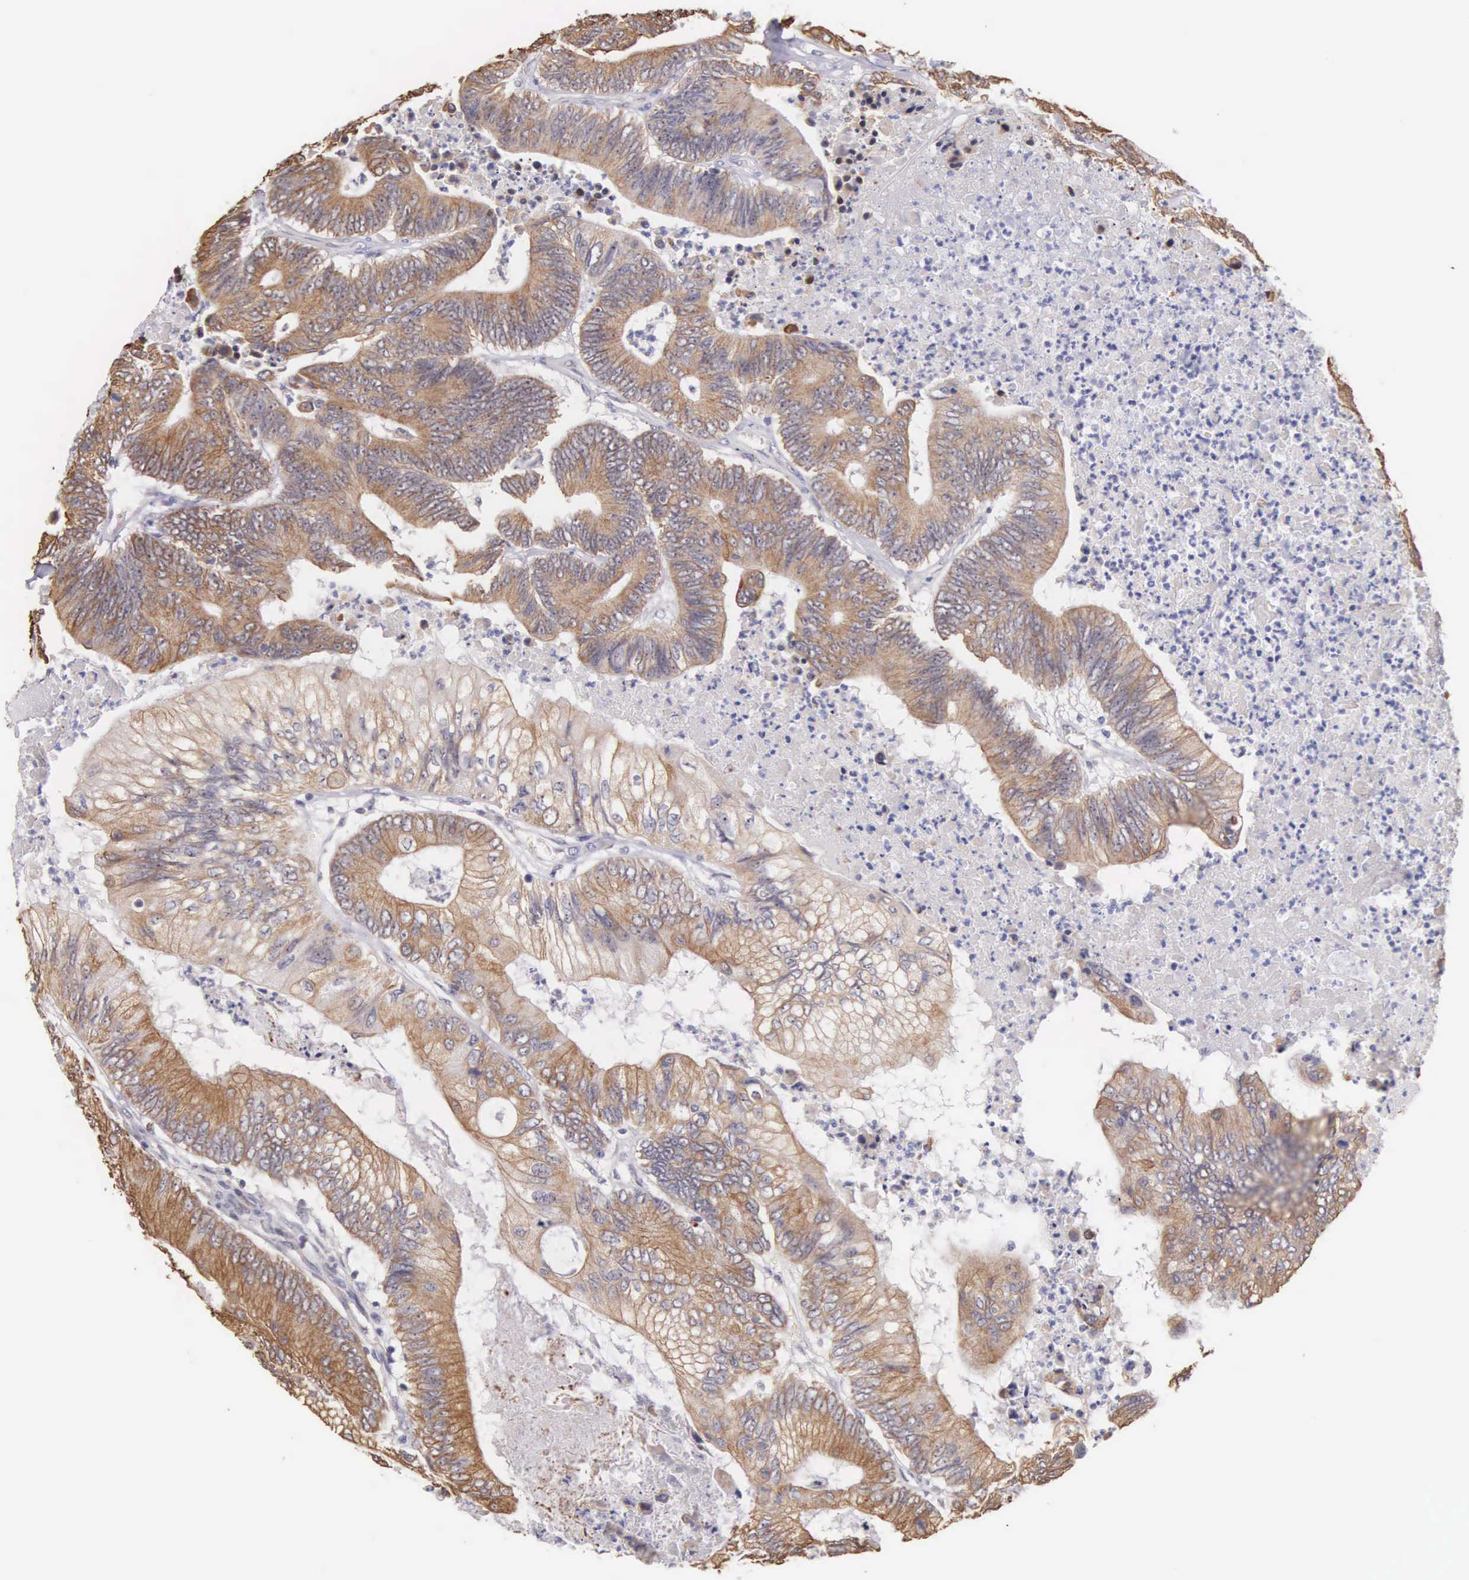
{"staining": {"intensity": "moderate", "quantity": ">75%", "location": "cytoplasmic/membranous"}, "tissue": "colorectal cancer", "cell_type": "Tumor cells", "image_type": "cancer", "snomed": [{"axis": "morphology", "description": "Adenocarcinoma, NOS"}, {"axis": "topography", "description": "Colon"}], "caption": "Colorectal cancer stained with a brown dye demonstrates moderate cytoplasmic/membranous positive expression in about >75% of tumor cells.", "gene": "PIR", "patient": {"sex": "male", "age": 65}}